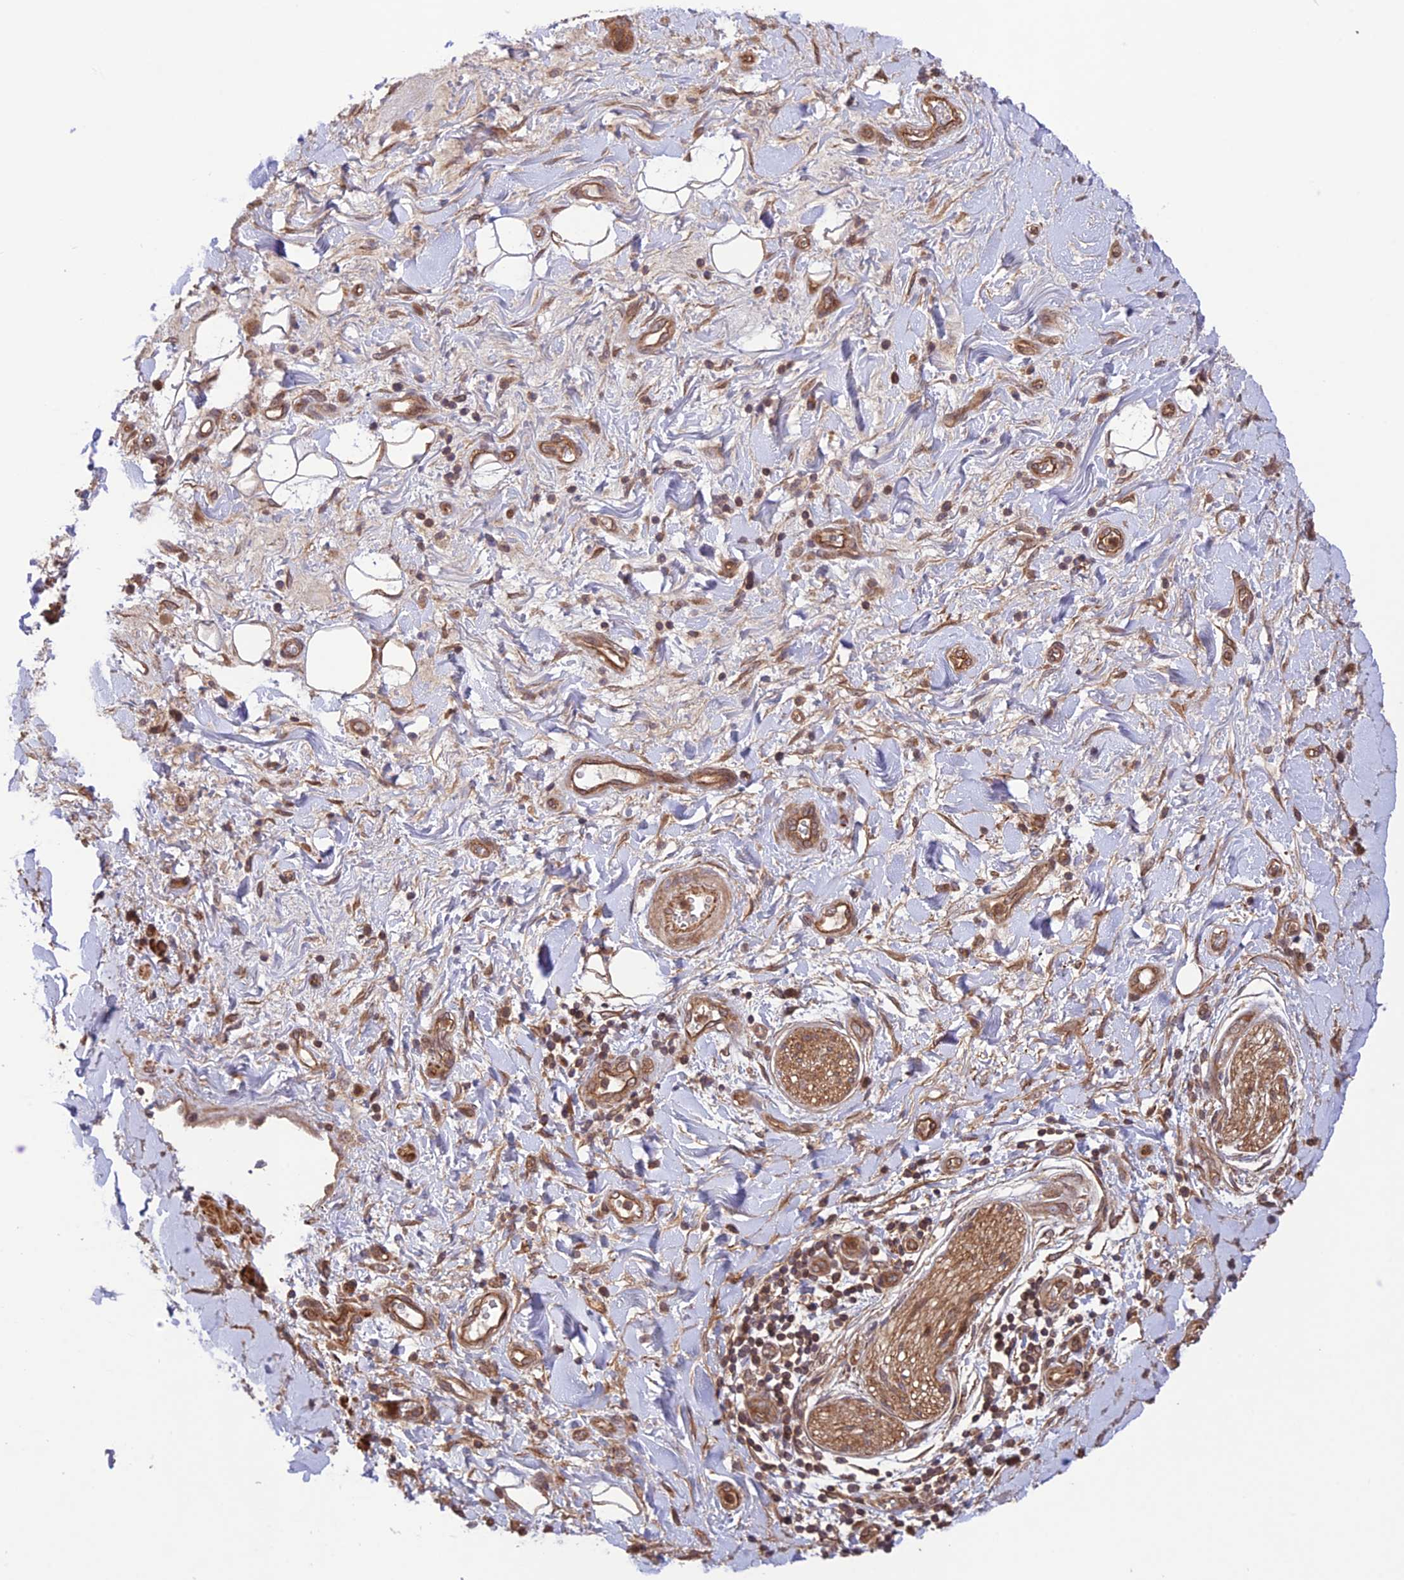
{"staining": {"intensity": "moderate", "quantity": ">75%", "location": "cytoplasmic/membranous"}, "tissue": "adipose tissue", "cell_type": "Adipocytes", "image_type": "normal", "snomed": [{"axis": "morphology", "description": "Normal tissue, NOS"}, {"axis": "morphology", "description": "Adenocarcinoma, NOS"}, {"axis": "topography", "description": "Pancreas"}, {"axis": "topography", "description": "Peripheral nerve tissue"}], "caption": "Protein expression analysis of unremarkable human adipose tissue reveals moderate cytoplasmic/membranous expression in about >75% of adipocytes. (brown staining indicates protein expression, while blue staining denotes nuclei).", "gene": "FCHSD1", "patient": {"sex": "male", "age": 59}}